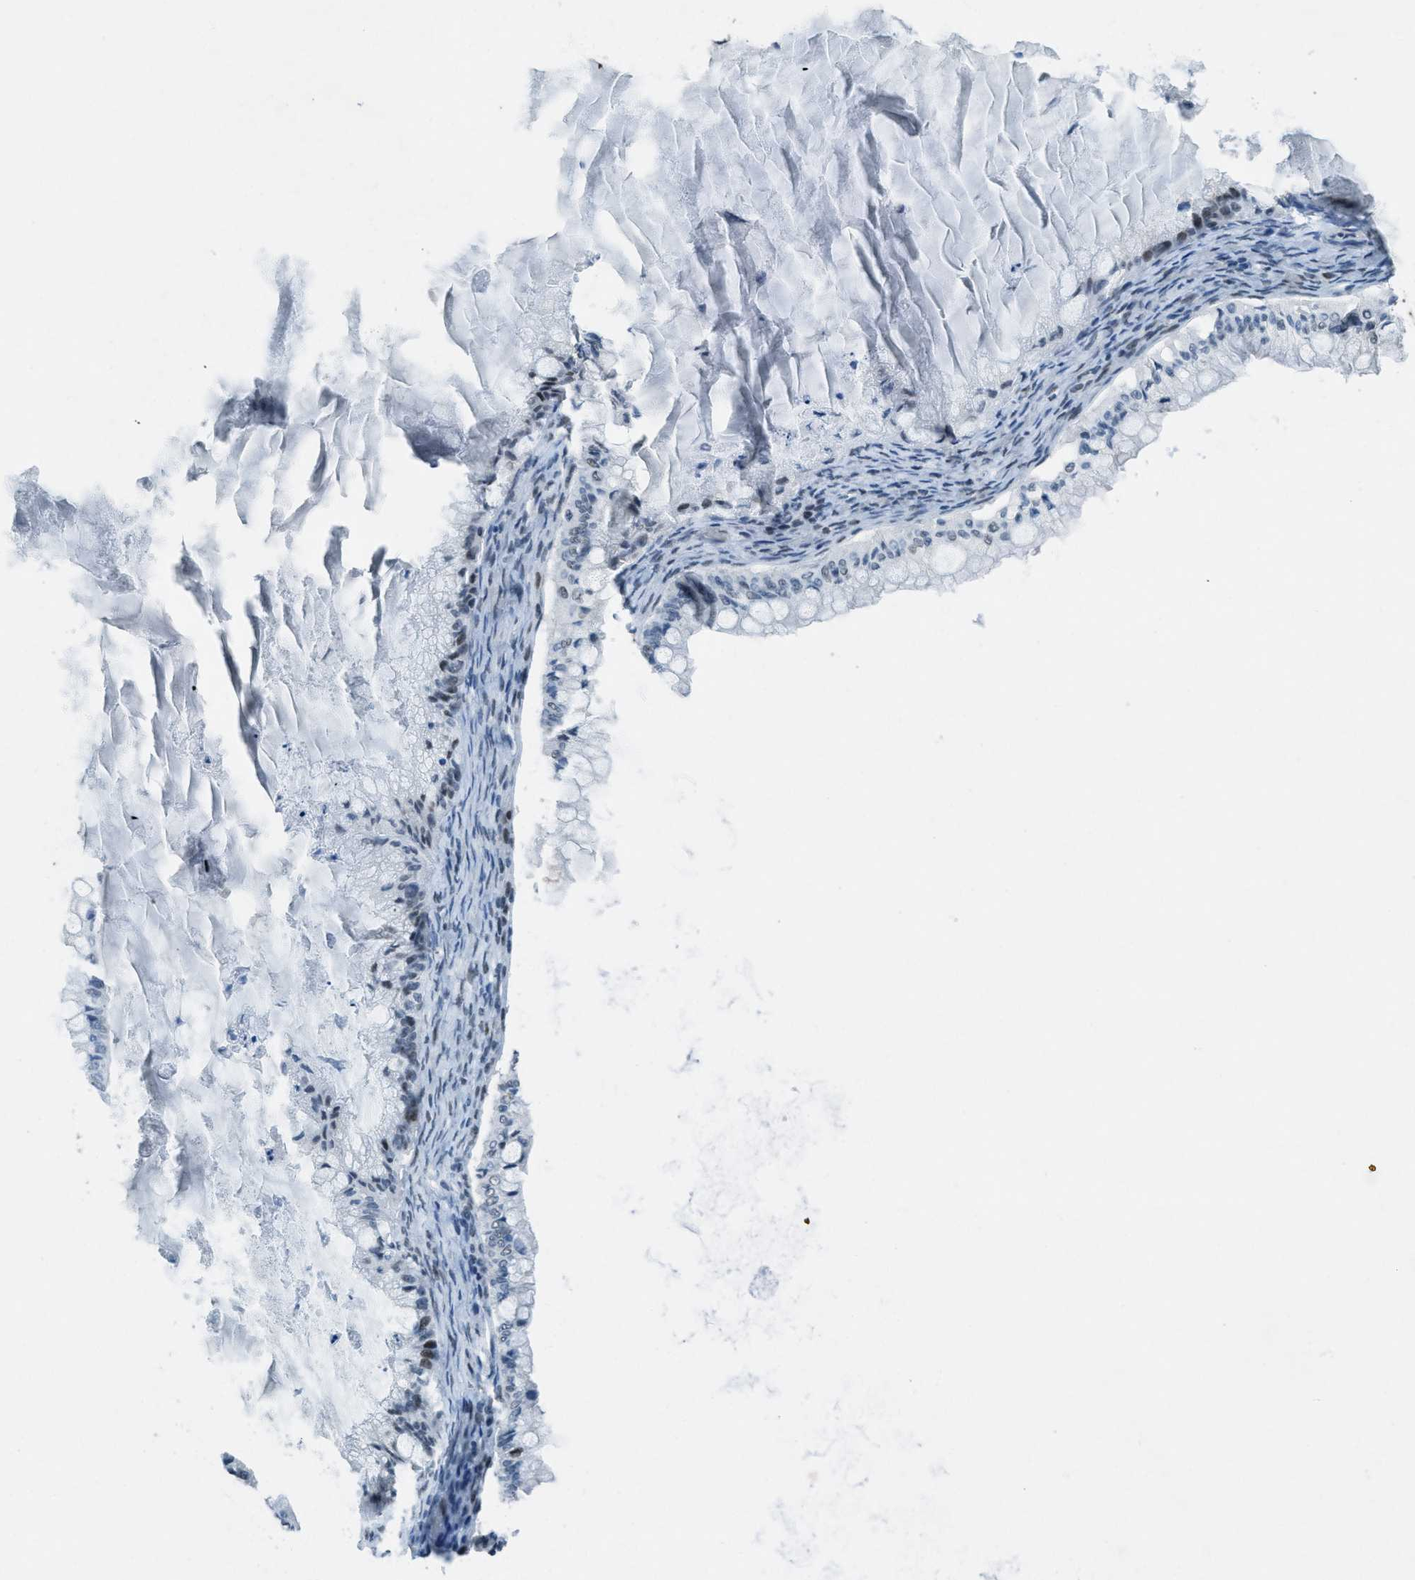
{"staining": {"intensity": "weak", "quantity": "<25%", "location": "nuclear"}, "tissue": "ovarian cancer", "cell_type": "Tumor cells", "image_type": "cancer", "snomed": [{"axis": "morphology", "description": "Cystadenocarcinoma, mucinous, NOS"}, {"axis": "topography", "description": "Ovary"}], "caption": "Photomicrograph shows no protein positivity in tumor cells of mucinous cystadenocarcinoma (ovarian) tissue.", "gene": "TTC13", "patient": {"sex": "female", "age": 57}}